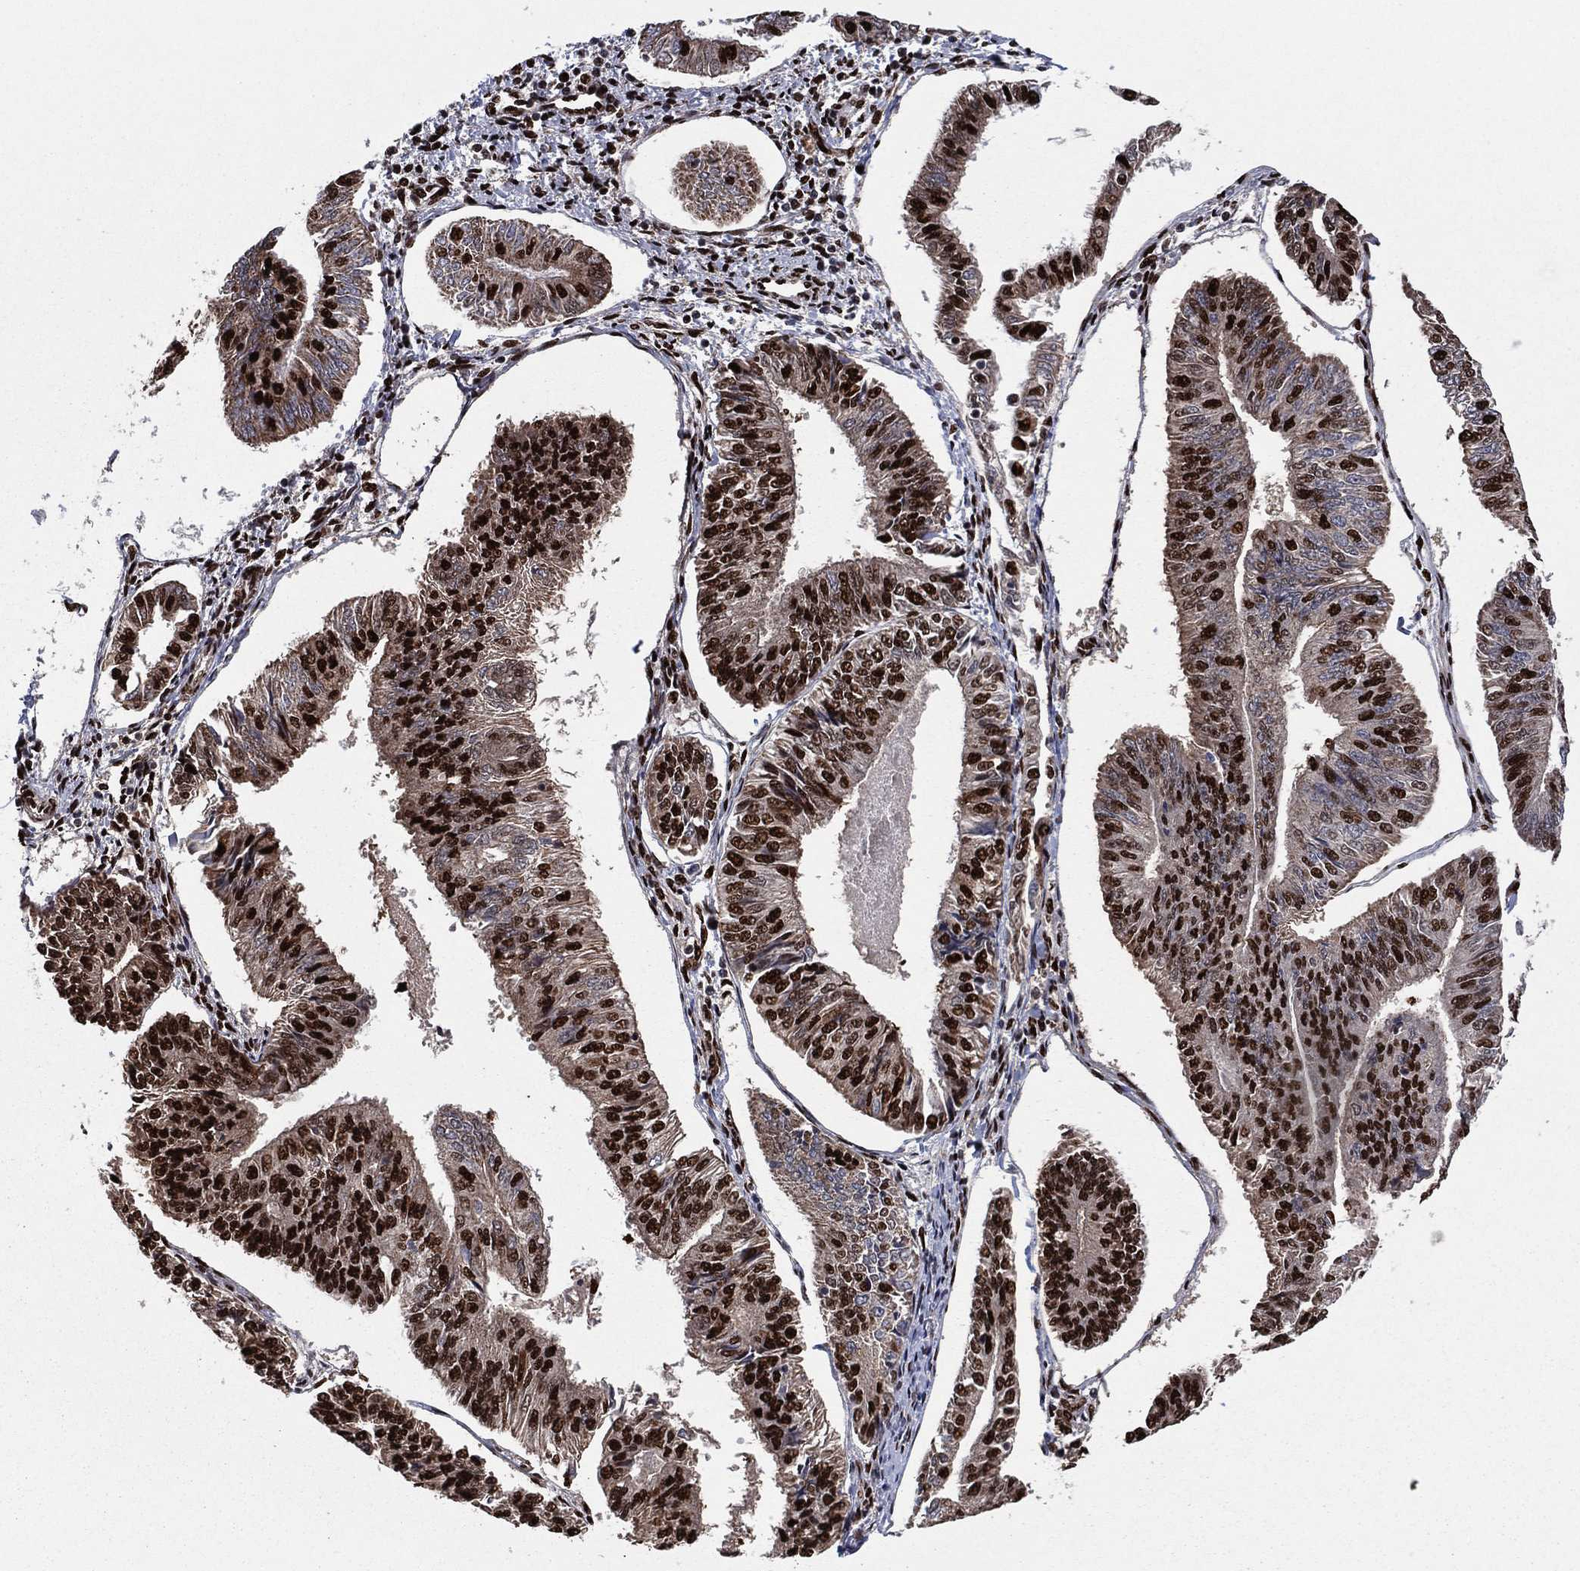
{"staining": {"intensity": "strong", "quantity": "25%-75%", "location": "nuclear"}, "tissue": "endometrial cancer", "cell_type": "Tumor cells", "image_type": "cancer", "snomed": [{"axis": "morphology", "description": "Adenocarcinoma, NOS"}, {"axis": "topography", "description": "Endometrium"}], "caption": "An immunohistochemistry (IHC) histopathology image of tumor tissue is shown. Protein staining in brown shows strong nuclear positivity in adenocarcinoma (endometrial) within tumor cells.", "gene": "TP53BP1", "patient": {"sex": "female", "age": 58}}